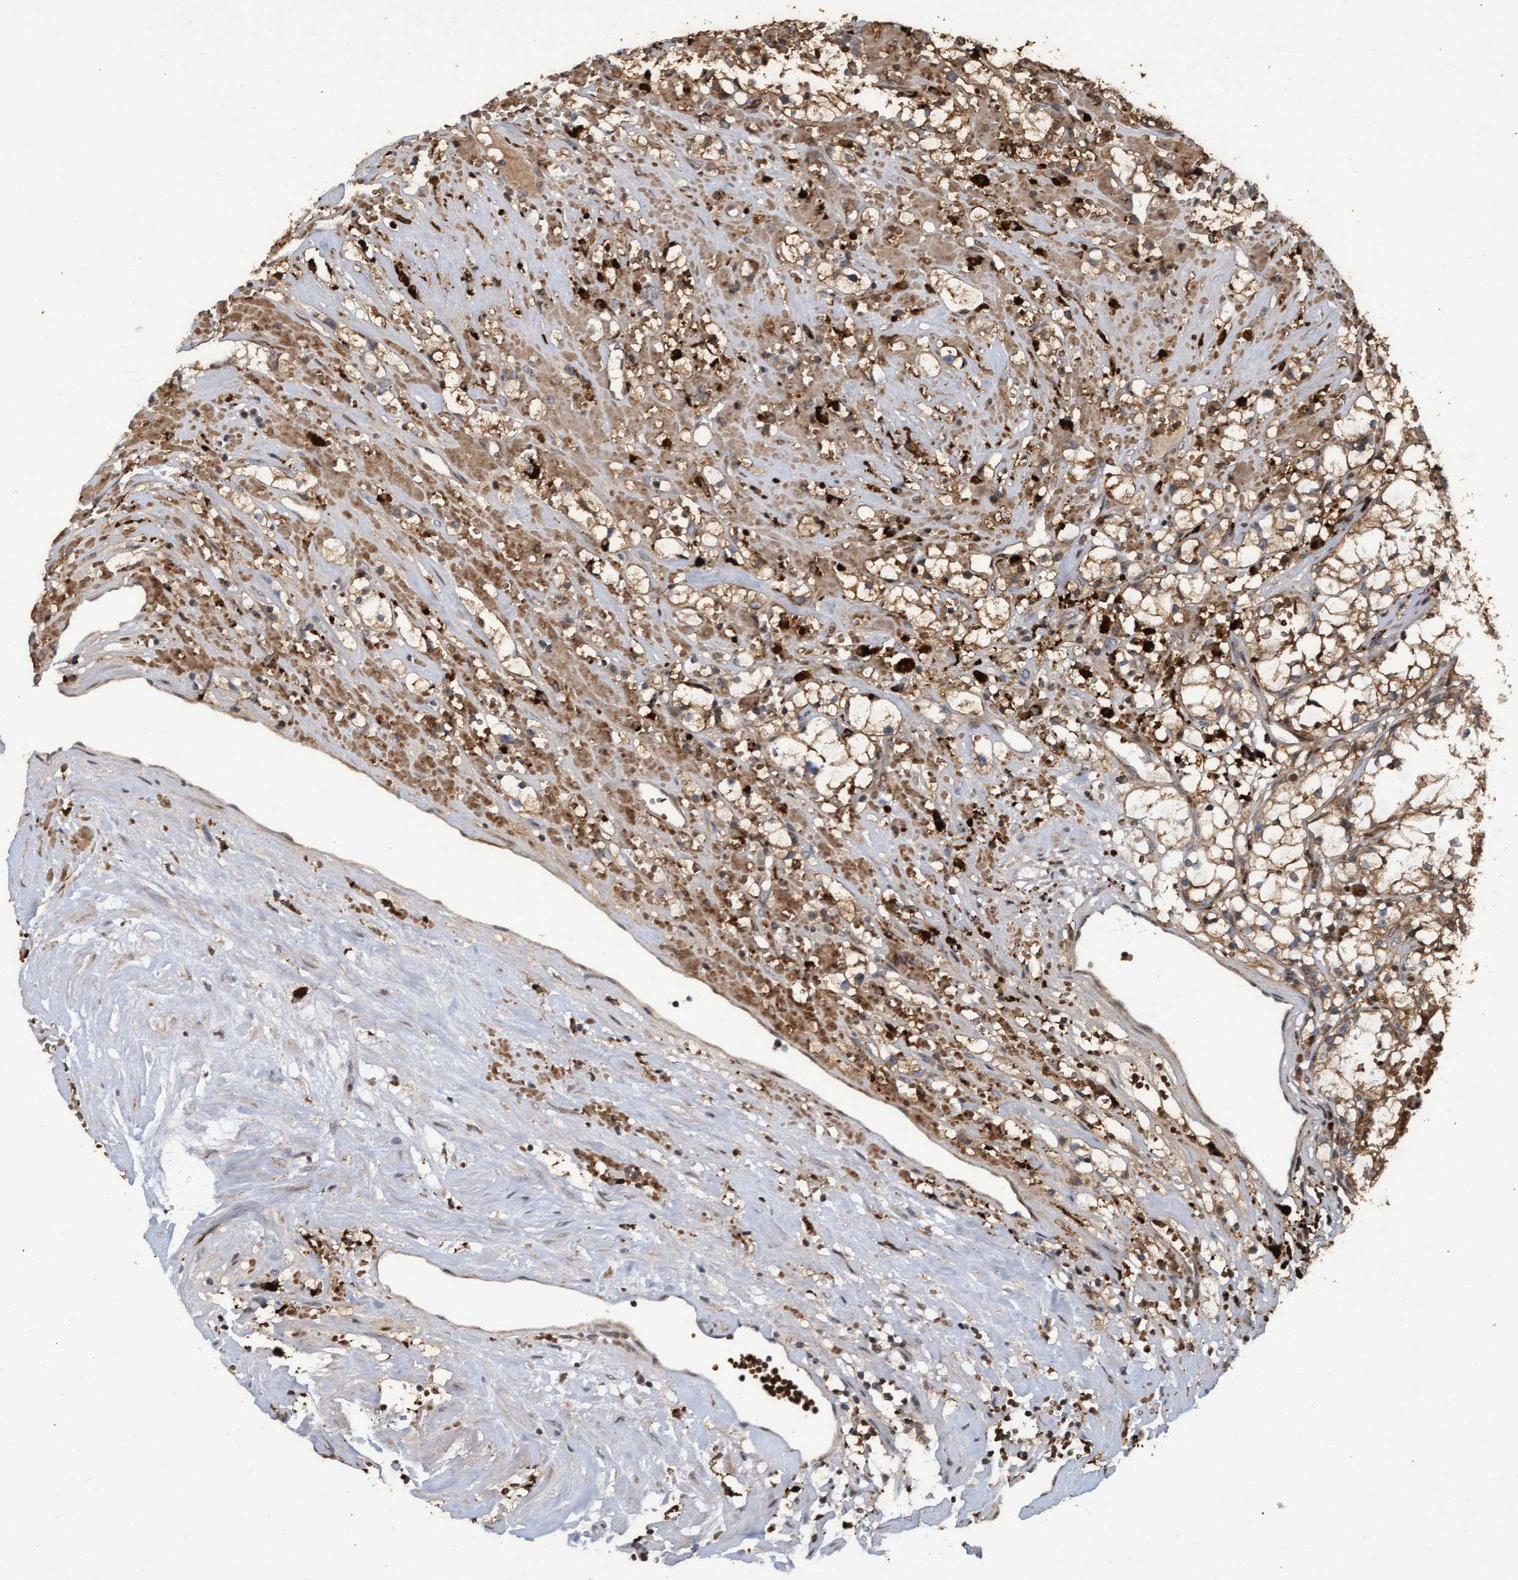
{"staining": {"intensity": "moderate", "quantity": ">75%", "location": "cytoplasmic/membranous"}, "tissue": "renal cancer", "cell_type": "Tumor cells", "image_type": "cancer", "snomed": [{"axis": "morphology", "description": "Adenocarcinoma, NOS"}, {"axis": "topography", "description": "Kidney"}], "caption": "This is an image of immunohistochemistry (IHC) staining of adenocarcinoma (renal), which shows moderate staining in the cytoplasmic/membranous of tumor cells.", "gene": "KCNC2", "patient": {"sex": "male", "age": 56}}